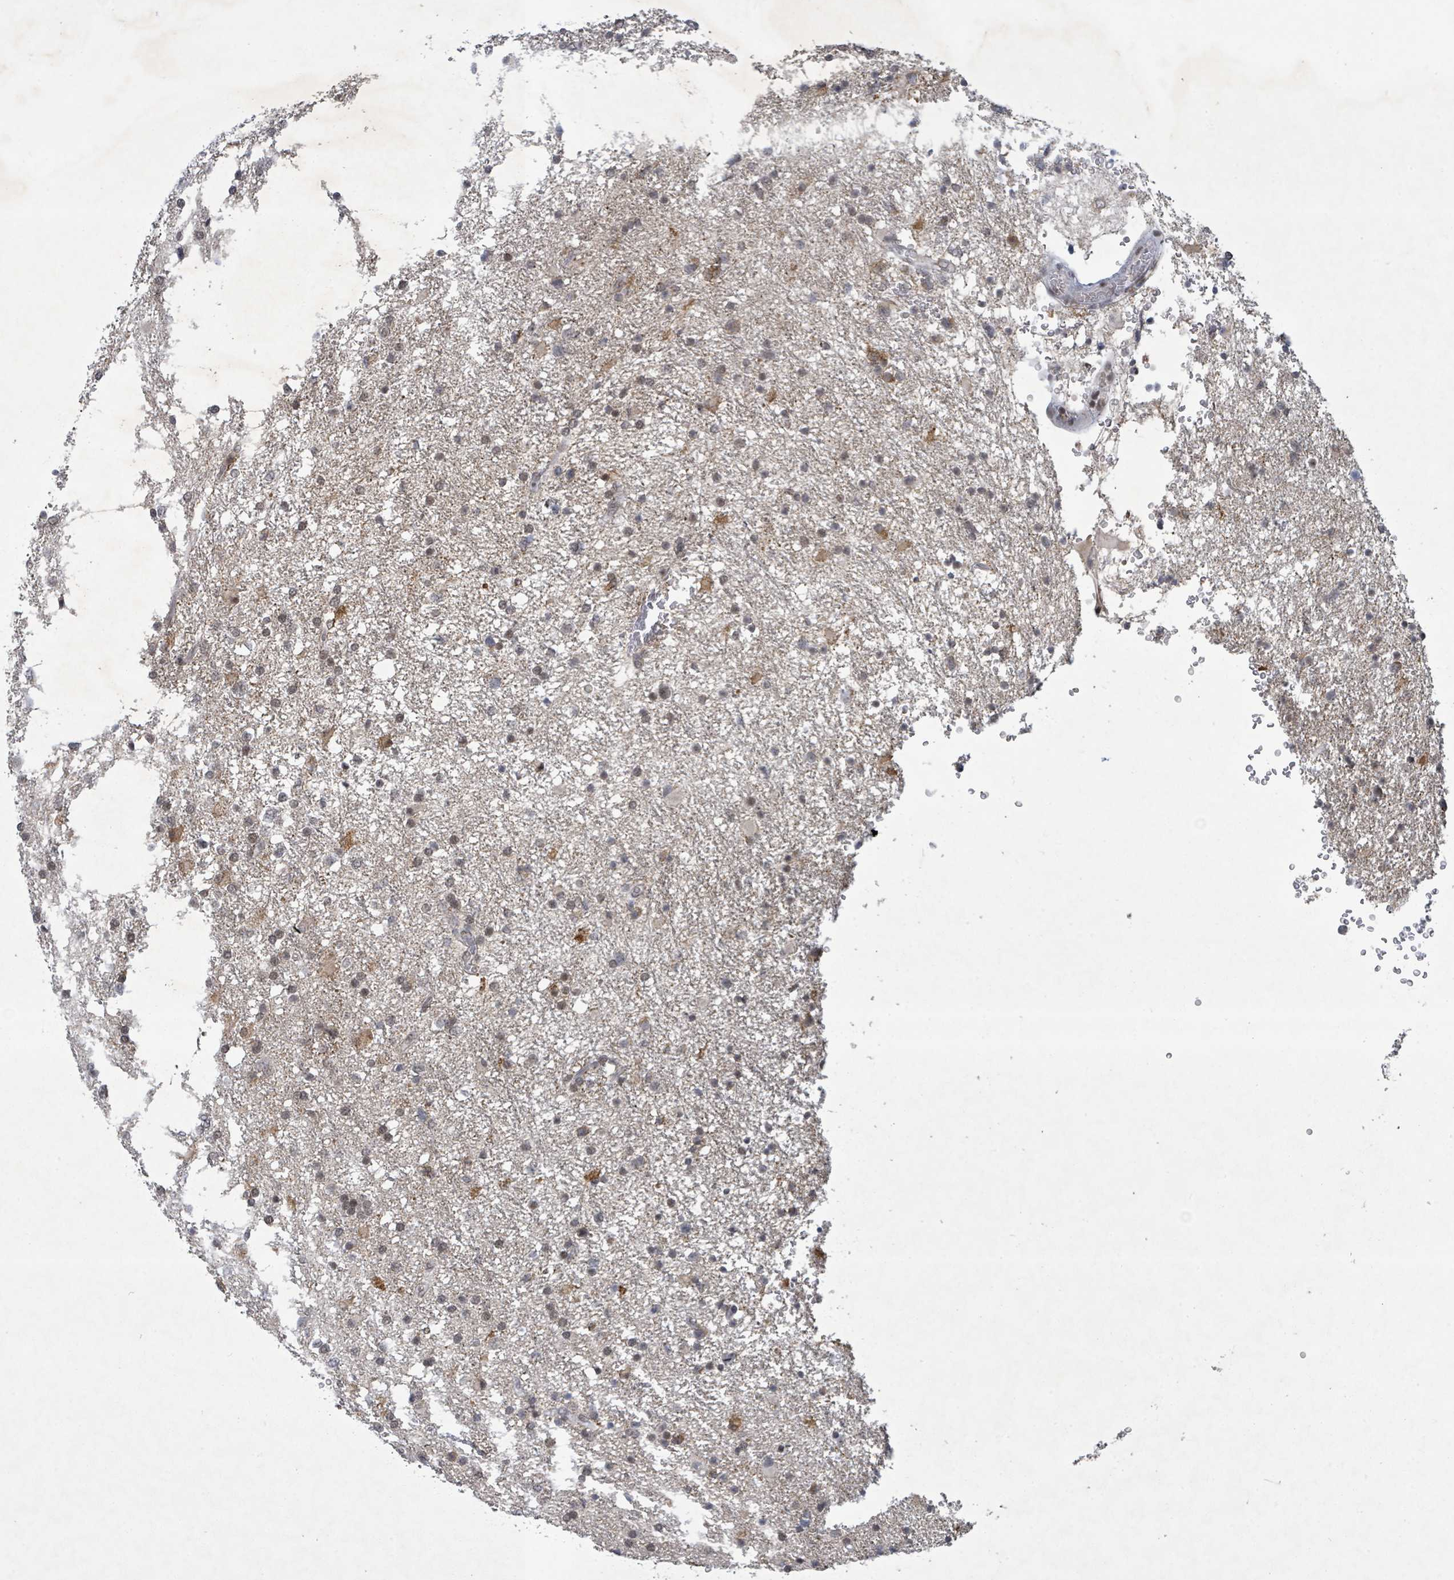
{"staining": {"intensity": "weak", "quantity": "25%-75%", "location": "cytoplasmic/membranous,nuclear"}, "tissue": "glioma", "cell_type": "Tumor cells", "image_type": "cancer", "snomed": [{"axis": "morphology", "description": "Glioma, malignant, Low grade"}, {"axis": "topography", "description": "Brain"}], "caption": "An immunohistochemistry micrograph of tumor tissue is shown. Protein staining in brown highlights weak cytoplasmic/membranous and nuclear positivity in malignant glioma (low-grade) within tumor cells. (IHC, brightfield microscopy, high magnification).", "gene": "BANP", "patient": {"sex": "female", "age": 32}}